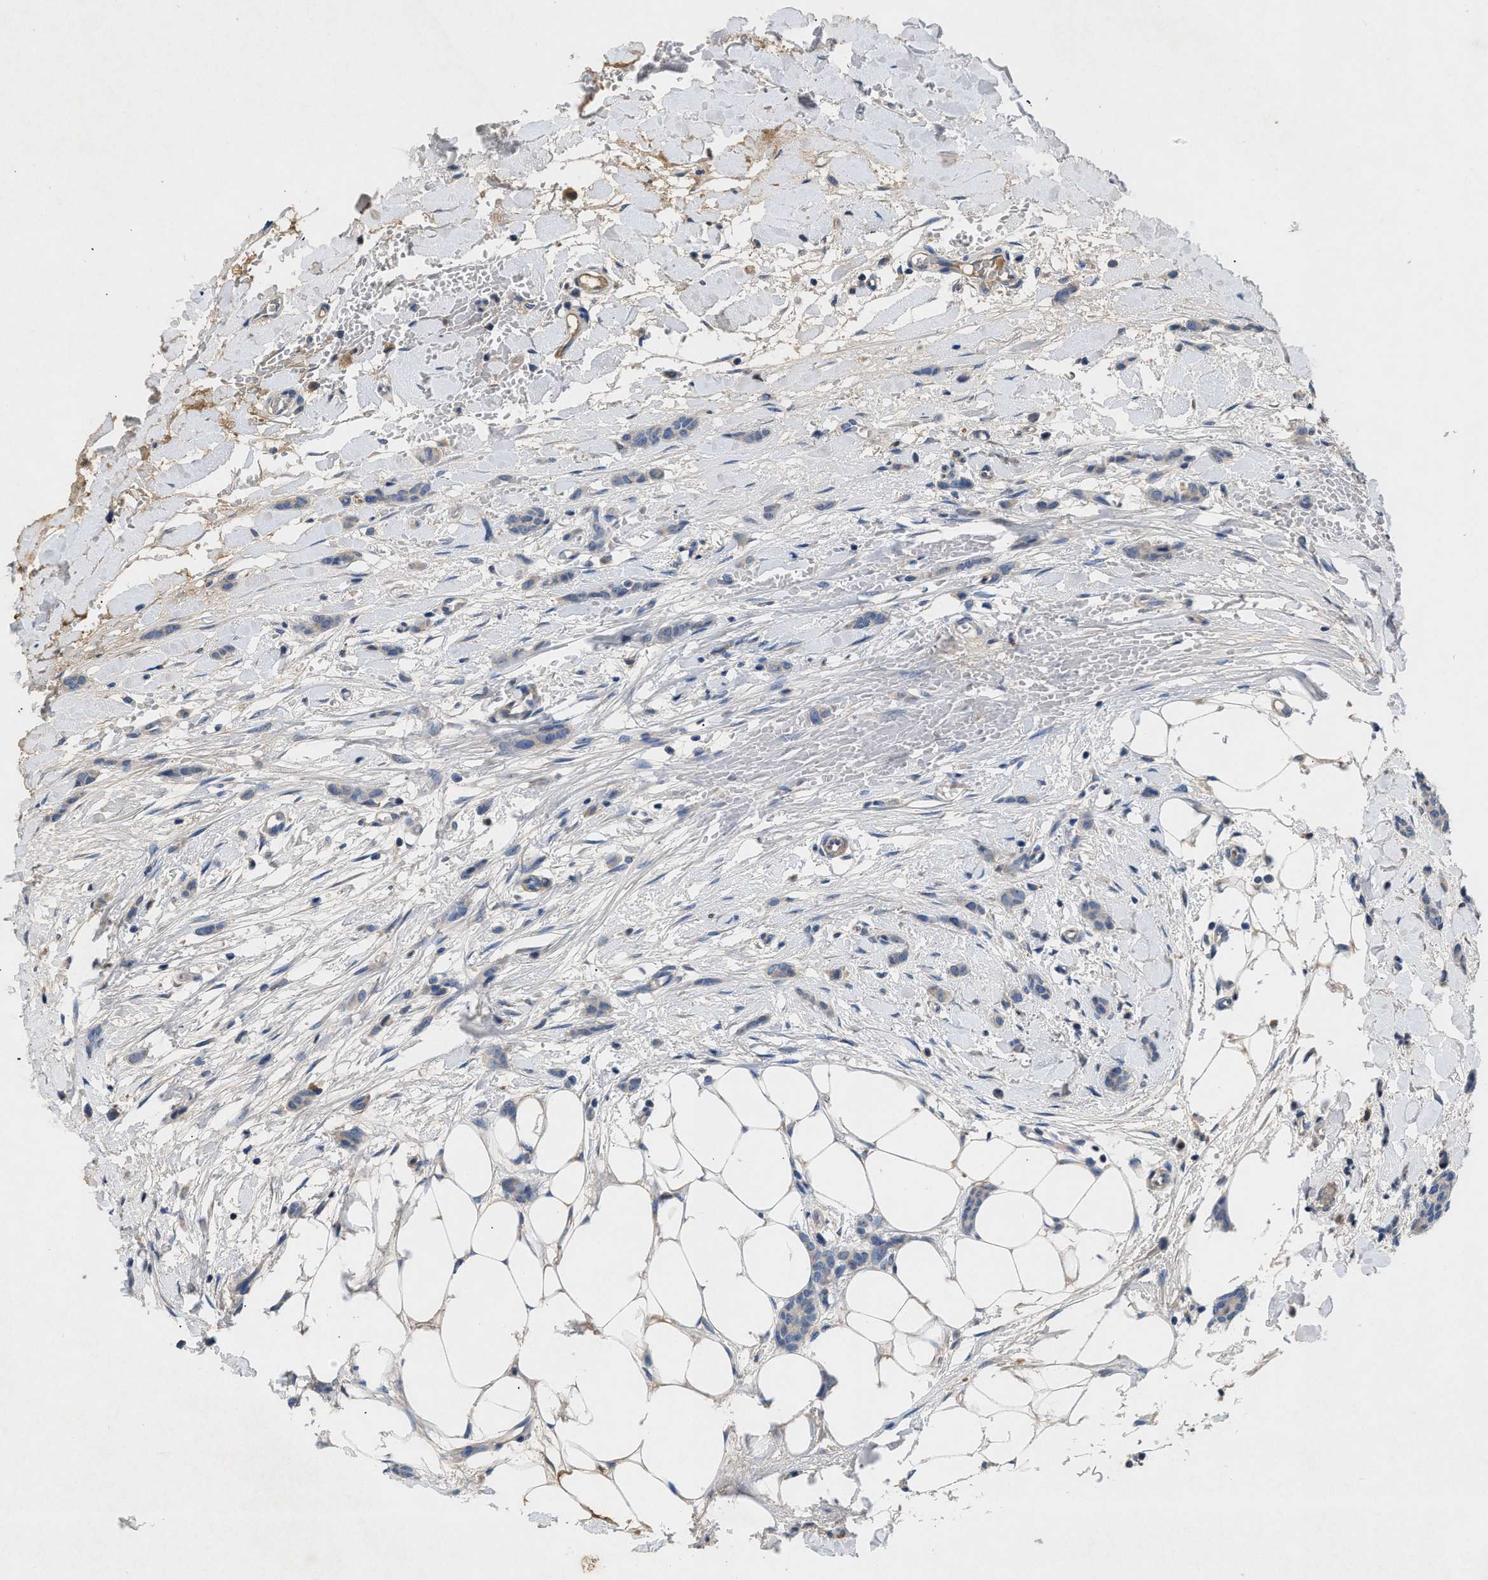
{"staining": {"intensity": "negative", "quantity": "none", "location": "none"}, "tissue": "breast cancer", "cell_type": "Tumor cells", "image_type": "cancer", "snomed": [{"axis": "morphology", "description": "Lobular carcinoma"}, {"axis": "topography", "description": "Skin"}, {"axis": "topography", "description": "Breast"}], "caption": "IHC histopathology image of human breast cancer stained for a protein (brown), which exhibits no positivity in tumor cells.", "gene": "VPS4A", "patient": {"sex": "female", "age": 46}}